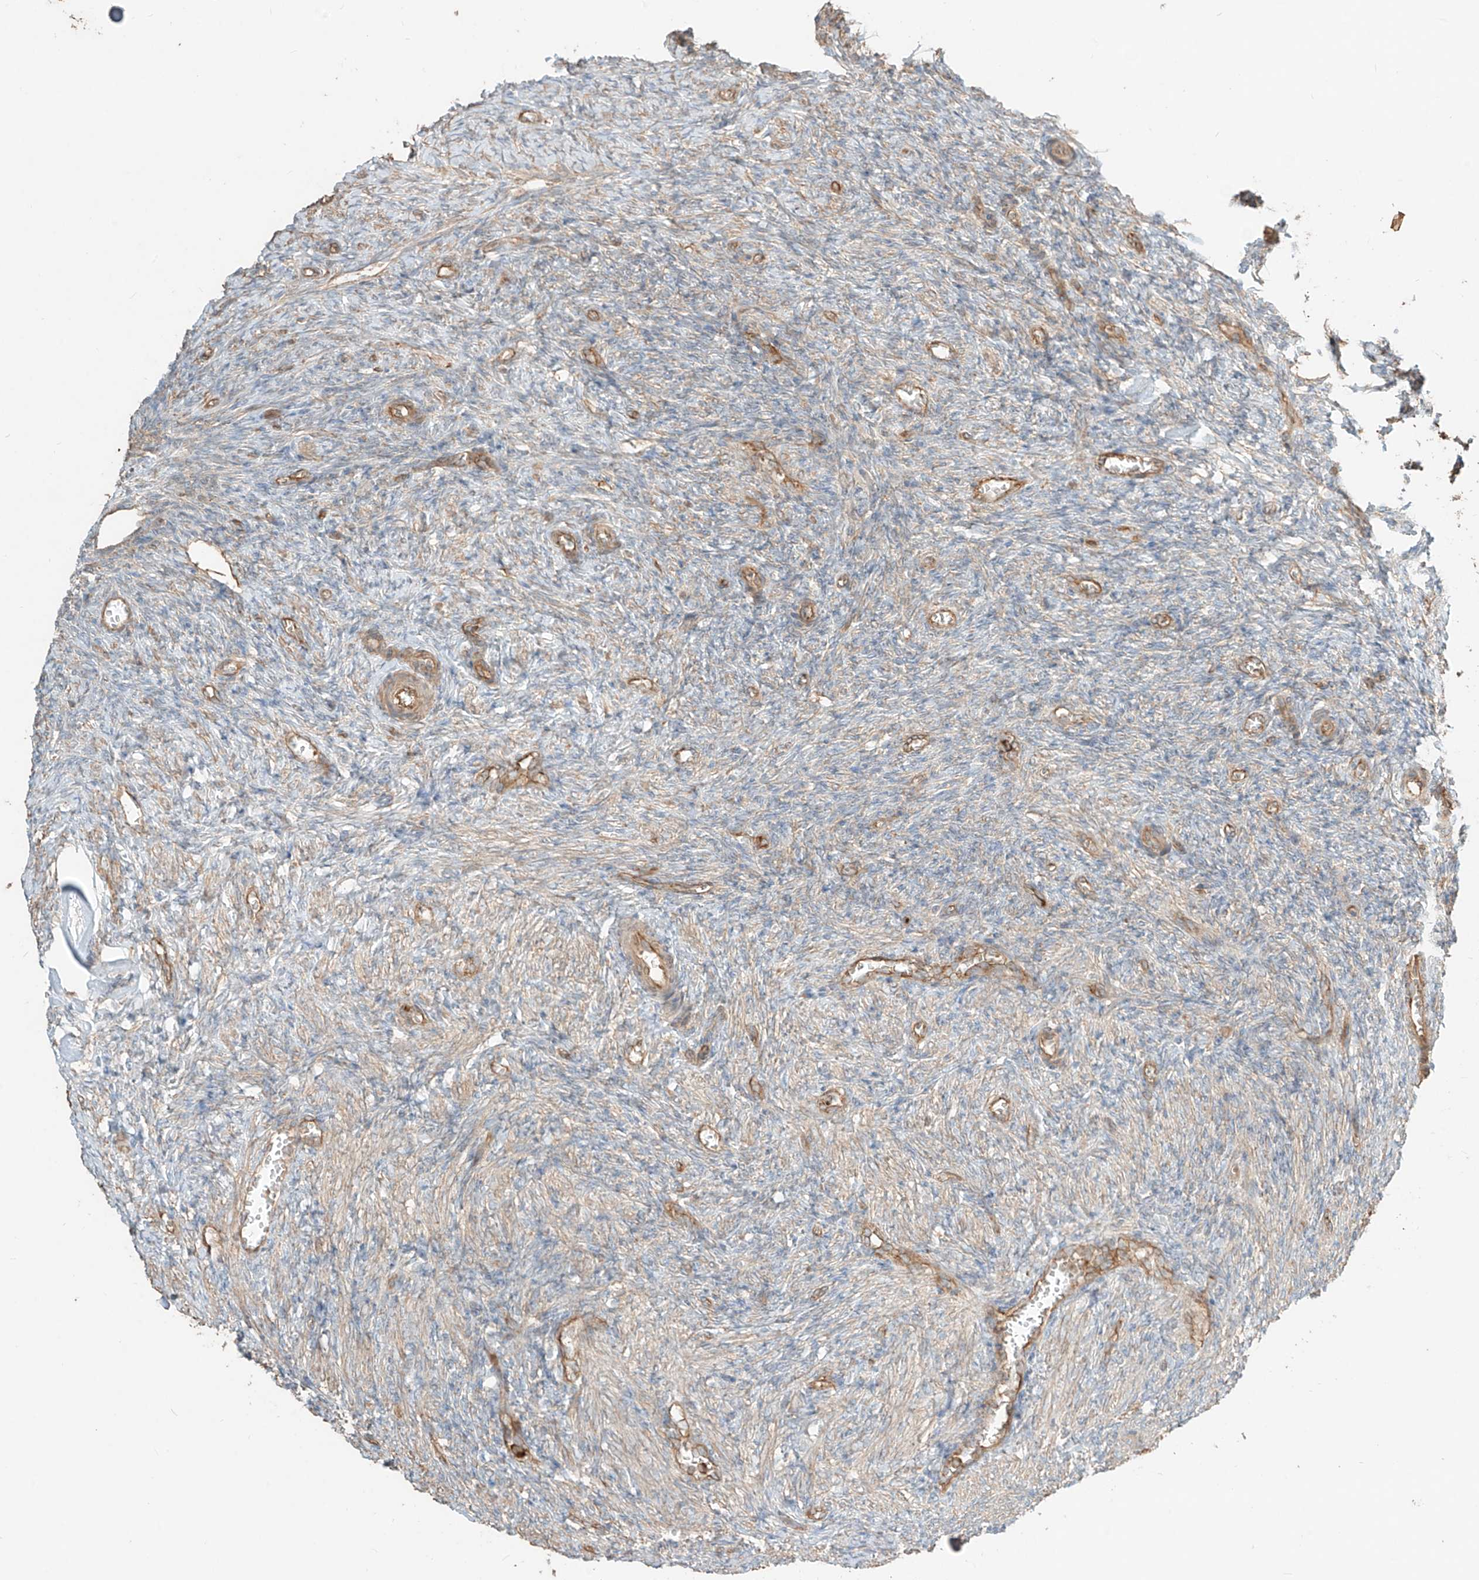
{"staining": {"intensity": "negative", "quantity": "none", "location": "none"}, "tissue": "ovary", "cell_type": "Ovarian stroma cells", "image_type": "normal", "snomed": [{"axis": "morphology", "description": "Normal tissue, NOS"}, {"axis": "topography", "description": "Ovary"}], "caption": "High power microscopy histopathology image of an IHC histopathology image of normal ovary, revealing no significant expression in ovarian stroma cells.", "gene": "CCDC115", "patient": {"sex": "female", "age": 27}}